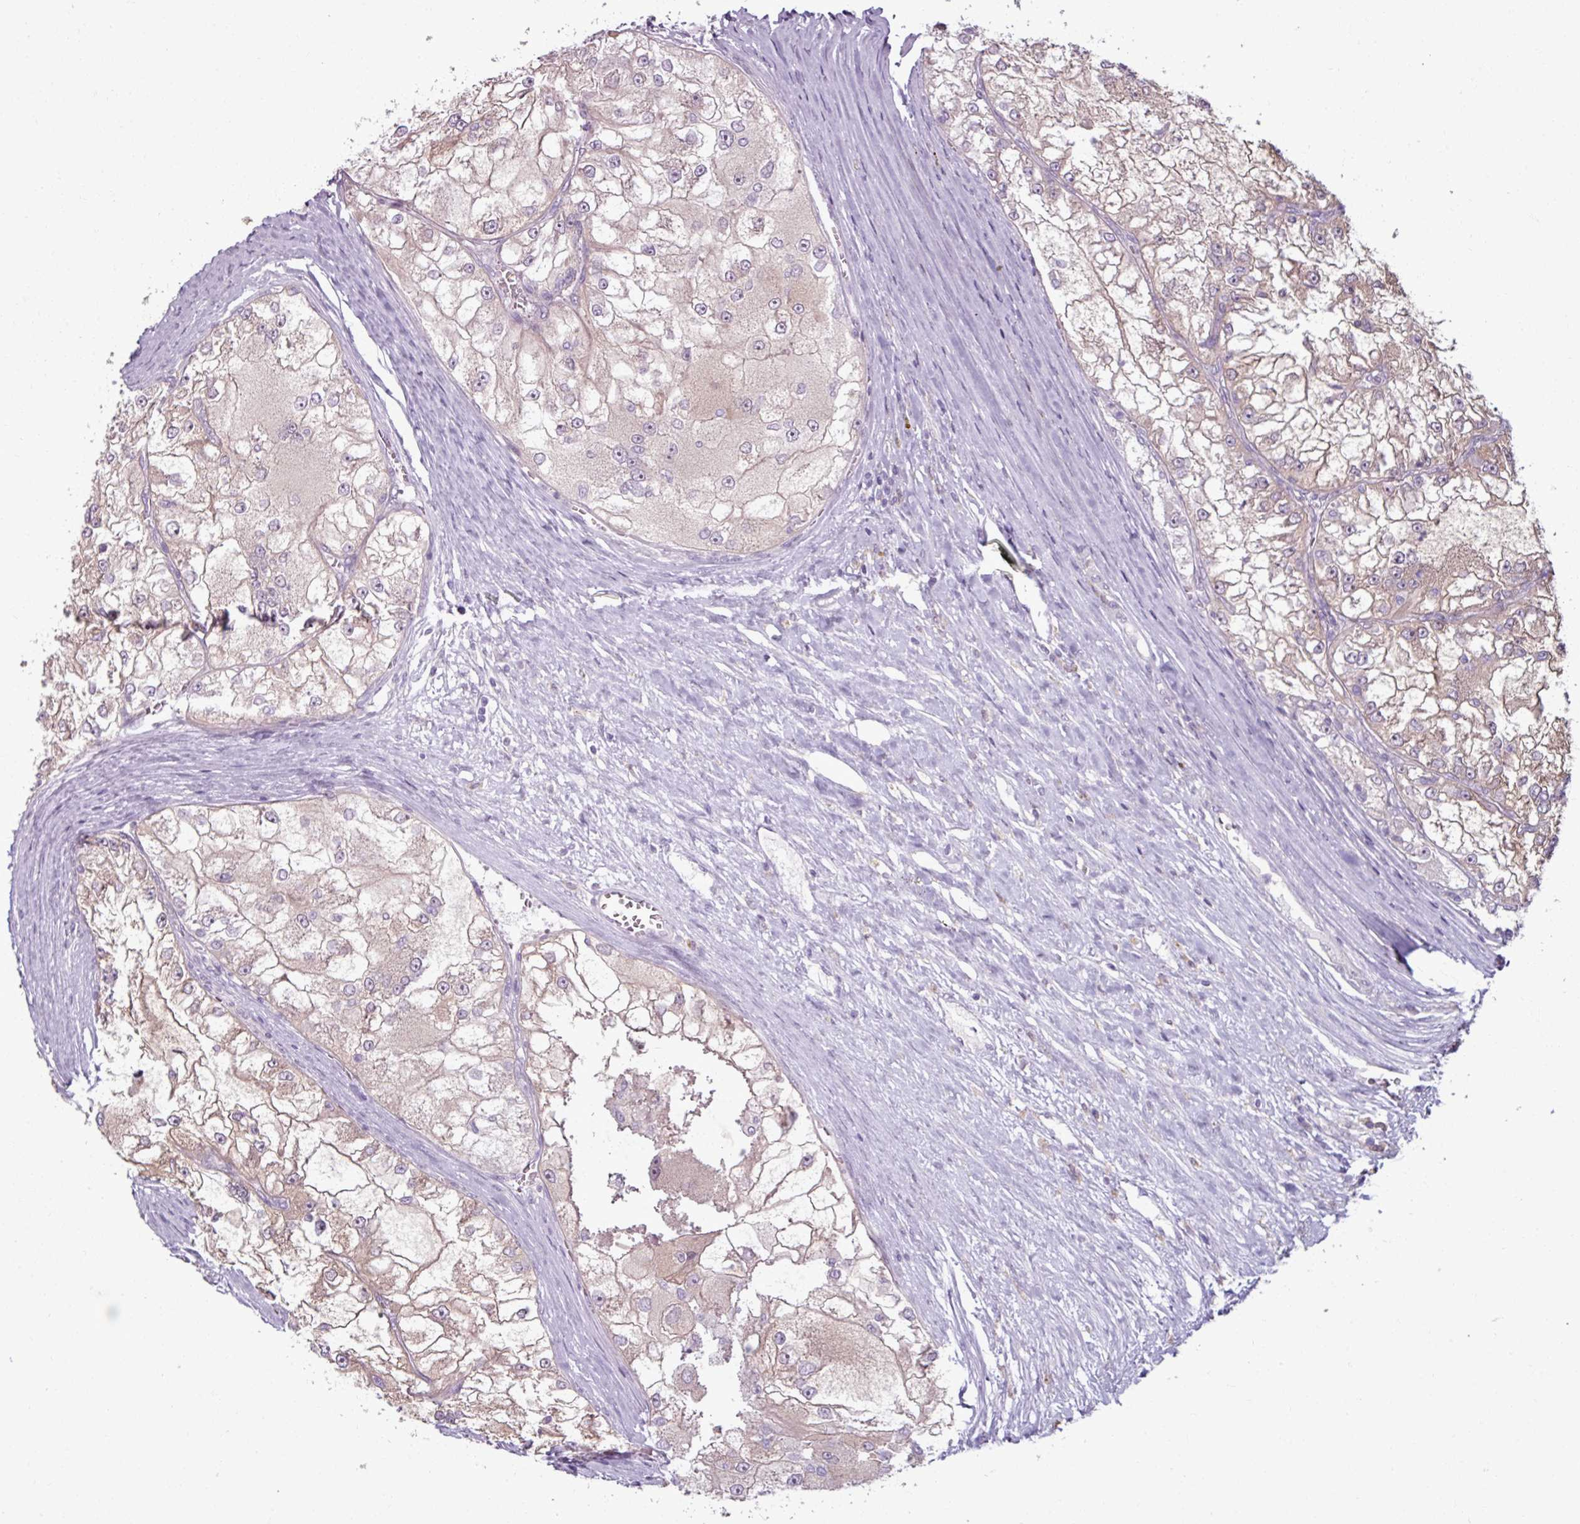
{"staining": {"intensity": "weak", "quantity": "25%-75%", "location": "cytoplasmic/membranous"}, "tissue": "renal cancer", "cell_type": "Tumor cells", "image_type": "cancer", "snomed": [{"axis": "morphology", "description": "Adenocarcinoma, NOS"}, {"axis": "topography", "description": "Kidney"}], "caption": "Protein analysis of renal cancer (adenocarcinoma) tissue demonstrates weak cytoplasmic/membranous staining in approximately 25%-75% of tumor cells.", "gene": "PNMA6A", "patient": {"sex": "female", "age": 72}}